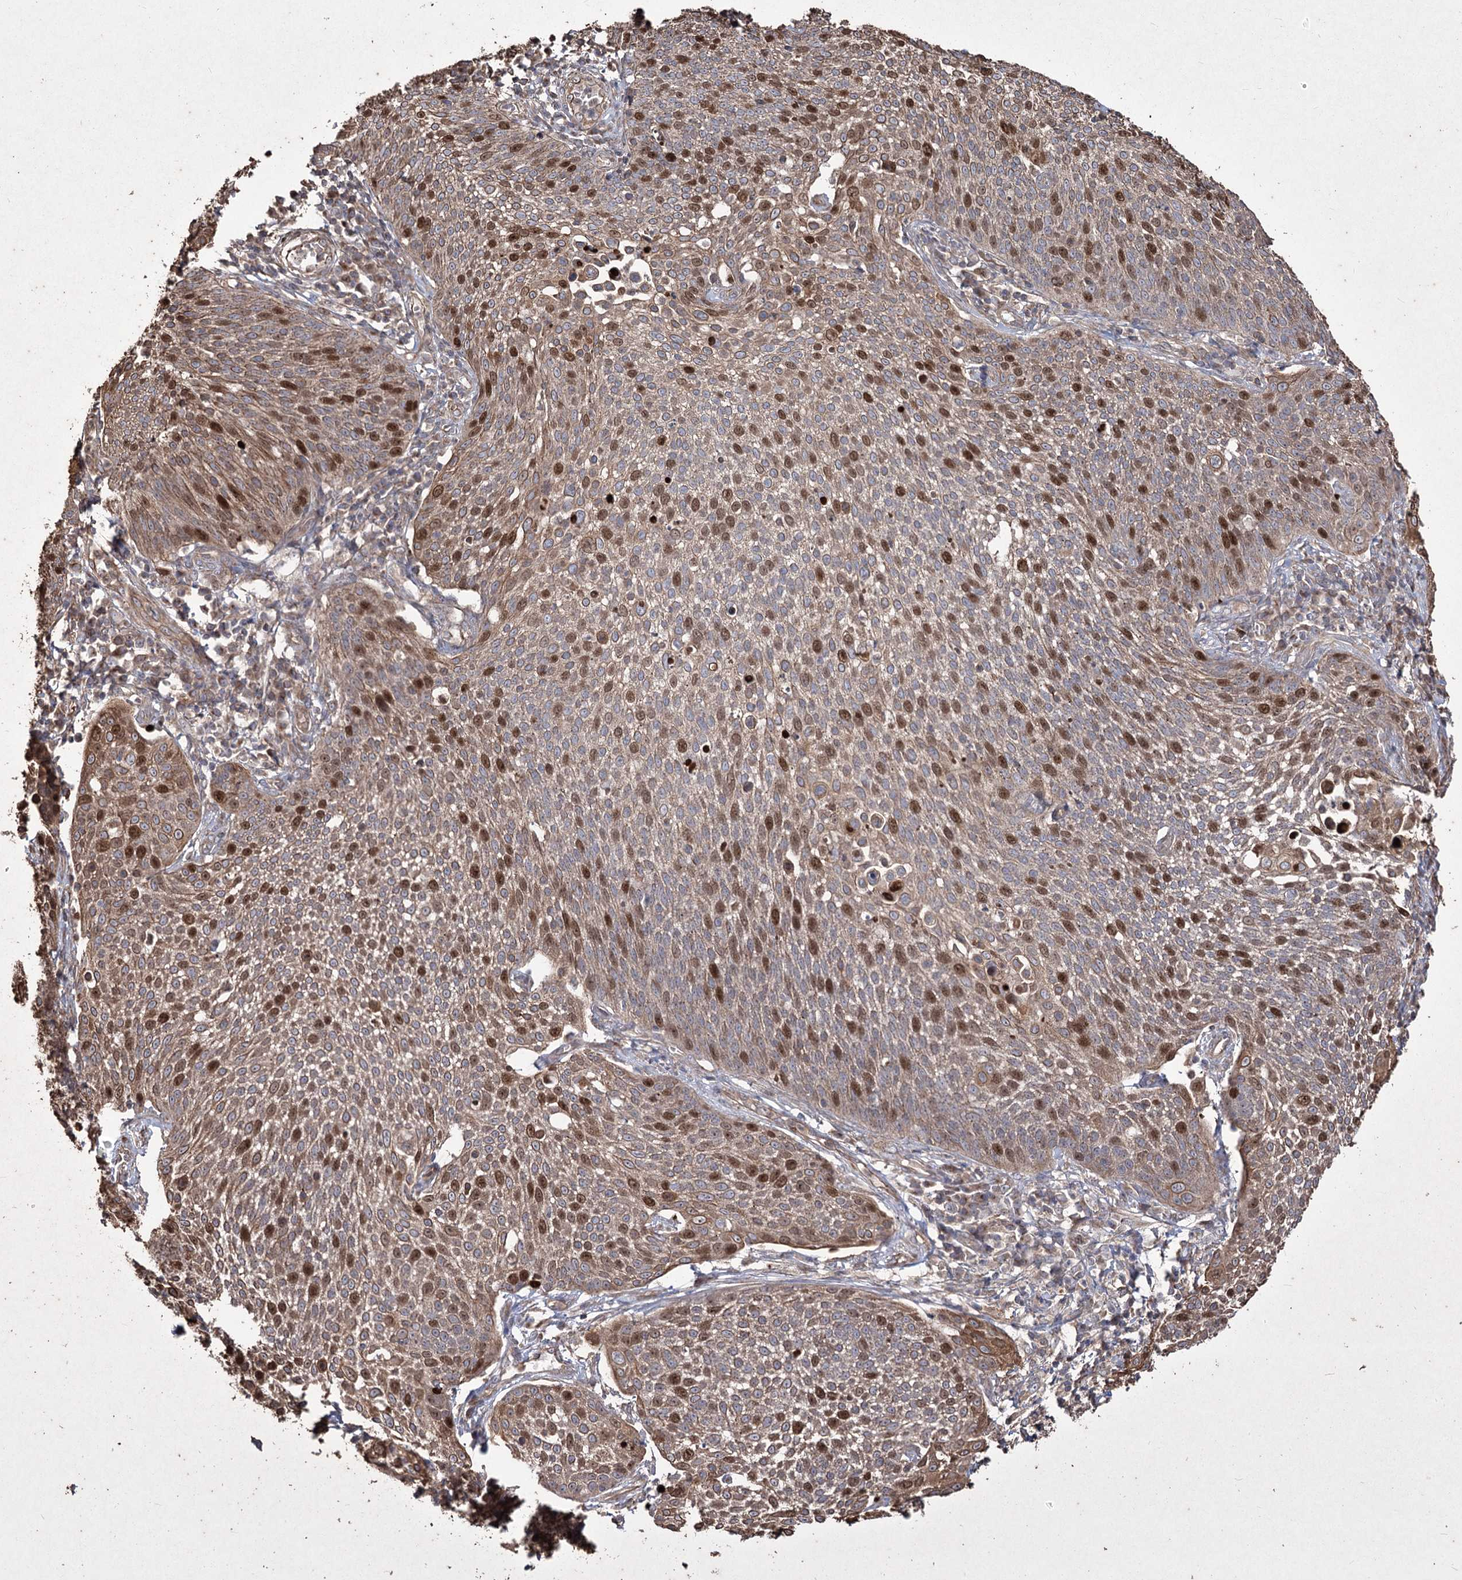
{"staining": {"intensity": "moderate", "quantity": "25%-75%", "location": "nuclear"}, "tissue": "cervical cancer", "cell_type": "Tumor cells", "image_type": "cancer", "snomed": [{"axis": "morphology", "description": "Squamous cell carcinoma, NOS"}, {"axis": "topography", "description": "Cervix"}], "caption": "Protein expression analysis of human cervical cancer (squamous cell carcinoma) reveals moderate nuclear expression in approximately 25%-75% of tumor cells.", "gene": "PRC1", "patient": {"sex": "female", "age": 34}}